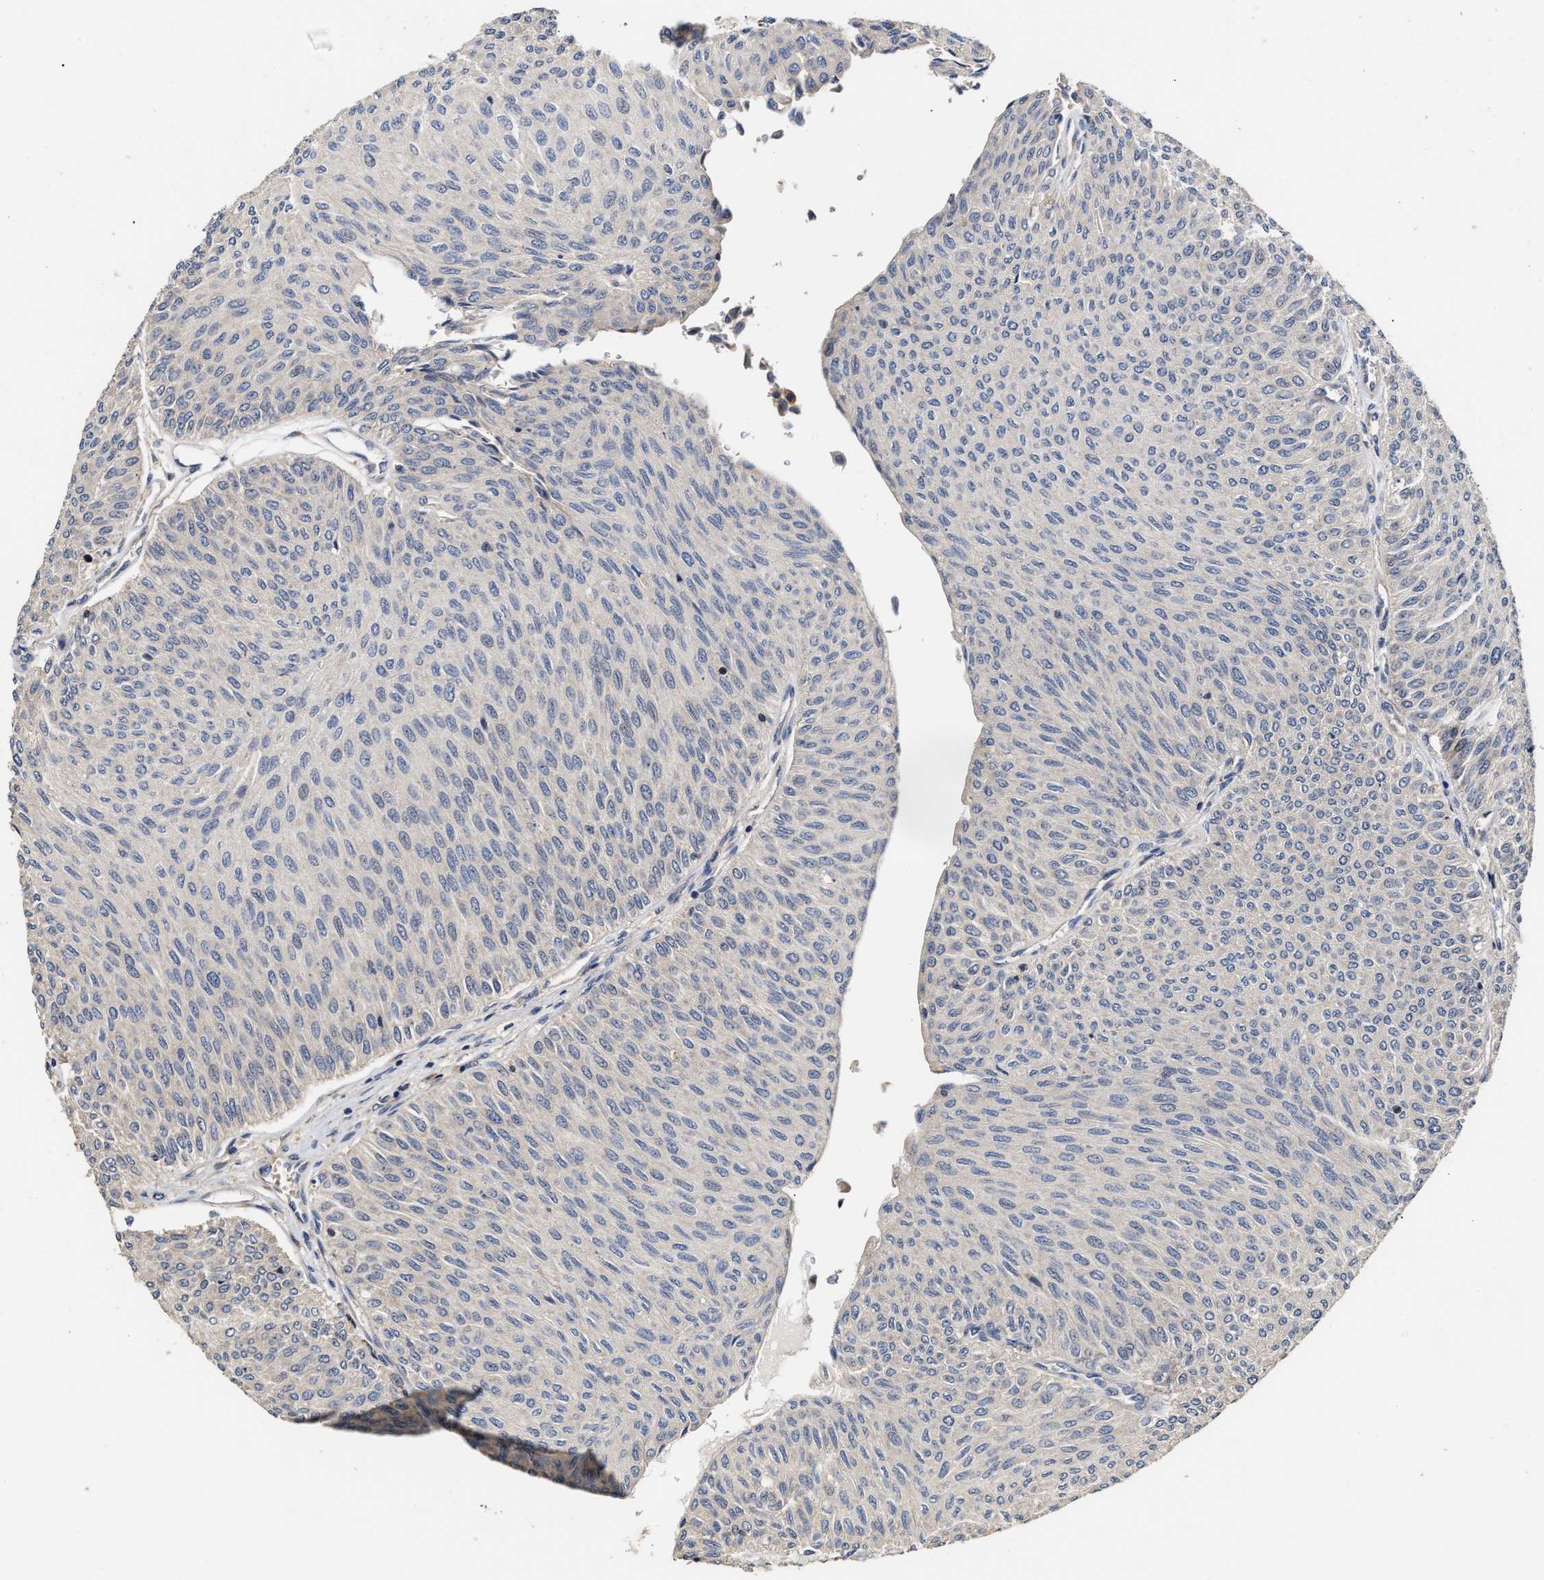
{"staining": {"intensity": "negative", "quantity": "none", "location": "none"}, "tissue": "urothelial cancer", "cell_type": "Tumor cells", "image_type": "cancer", "snomed": [{"axis": "morphology", "description": "Urothelial carcinoma, Low grade"}, {"axis": "topography", "description": "Urinary bladder"}], "caption": "An immunohistochemistry (IHC) micrograph of urothelial cancer is shown. There is no staining in tumor cells of urothelial cancer.", "gene": "CLIP2", "patient": {"sex": "male", "age": 78}}